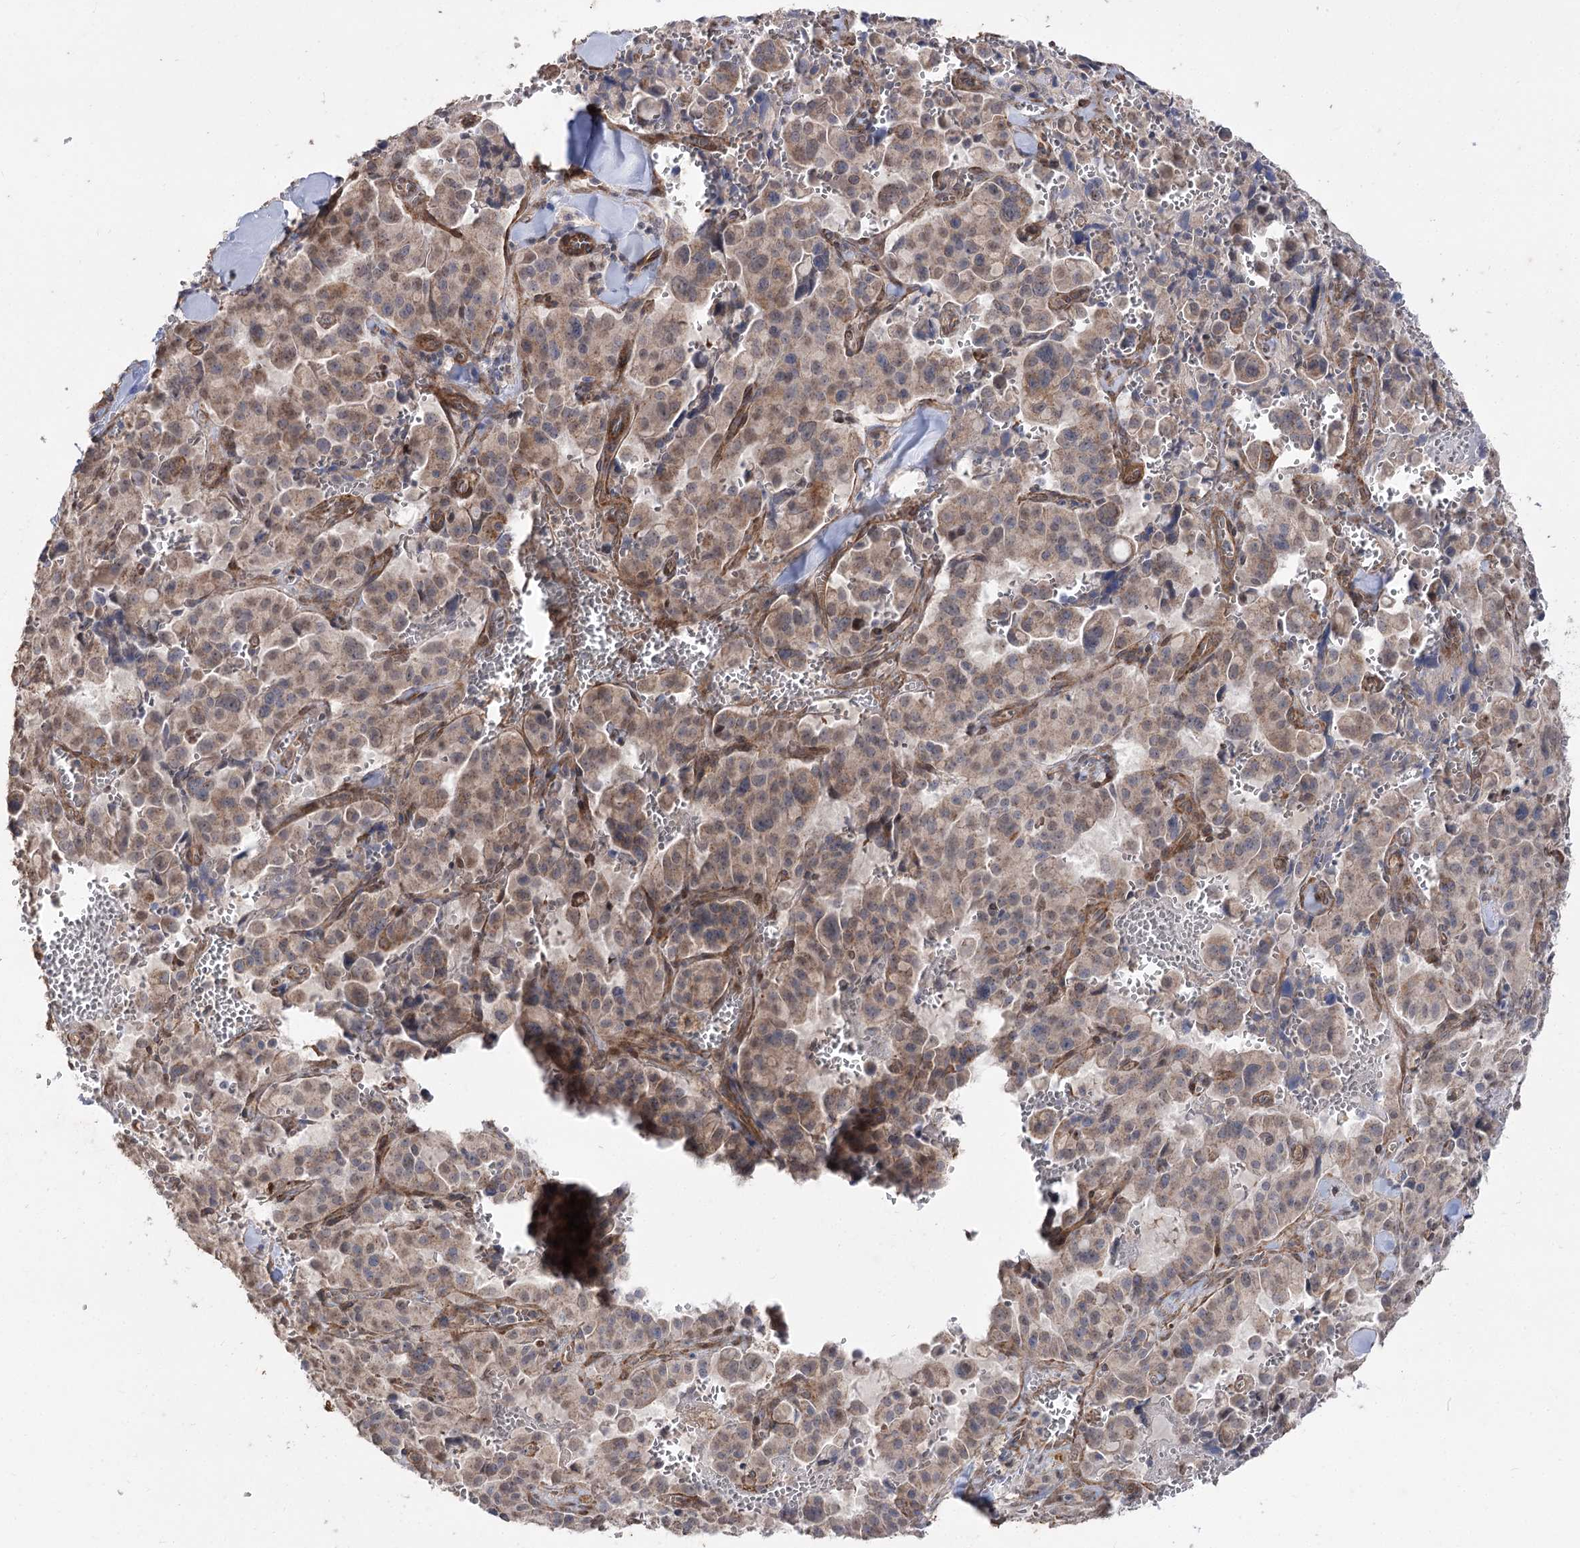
{"staining": {"intensity": "moderate", "quantity": ">75%", "location": "cytoplasmic/membranous"}, "tissue": "pancreatic cancer", "cell_type": "Tumor cells", "image_type": "cancer", "snomed": [{"axis": "morphology", "description": "Adenocarcinoma, NOS"}, {"axis": "topography", "description": "Pancreas"}], "caption": "Immunohistochemical staining of human pancreatic cancer displays moderate cytoplasmic/membranous protein staining in approximately >75% of tumor cells. Using DAB (3,3'-diaminobenzidine) (brown) and hematoxylin (blue) stains, captured at high magnification using brightfield microscopy.", "gene": "ZSCAN23", "patient": {"sex": "male", "age": 65}}